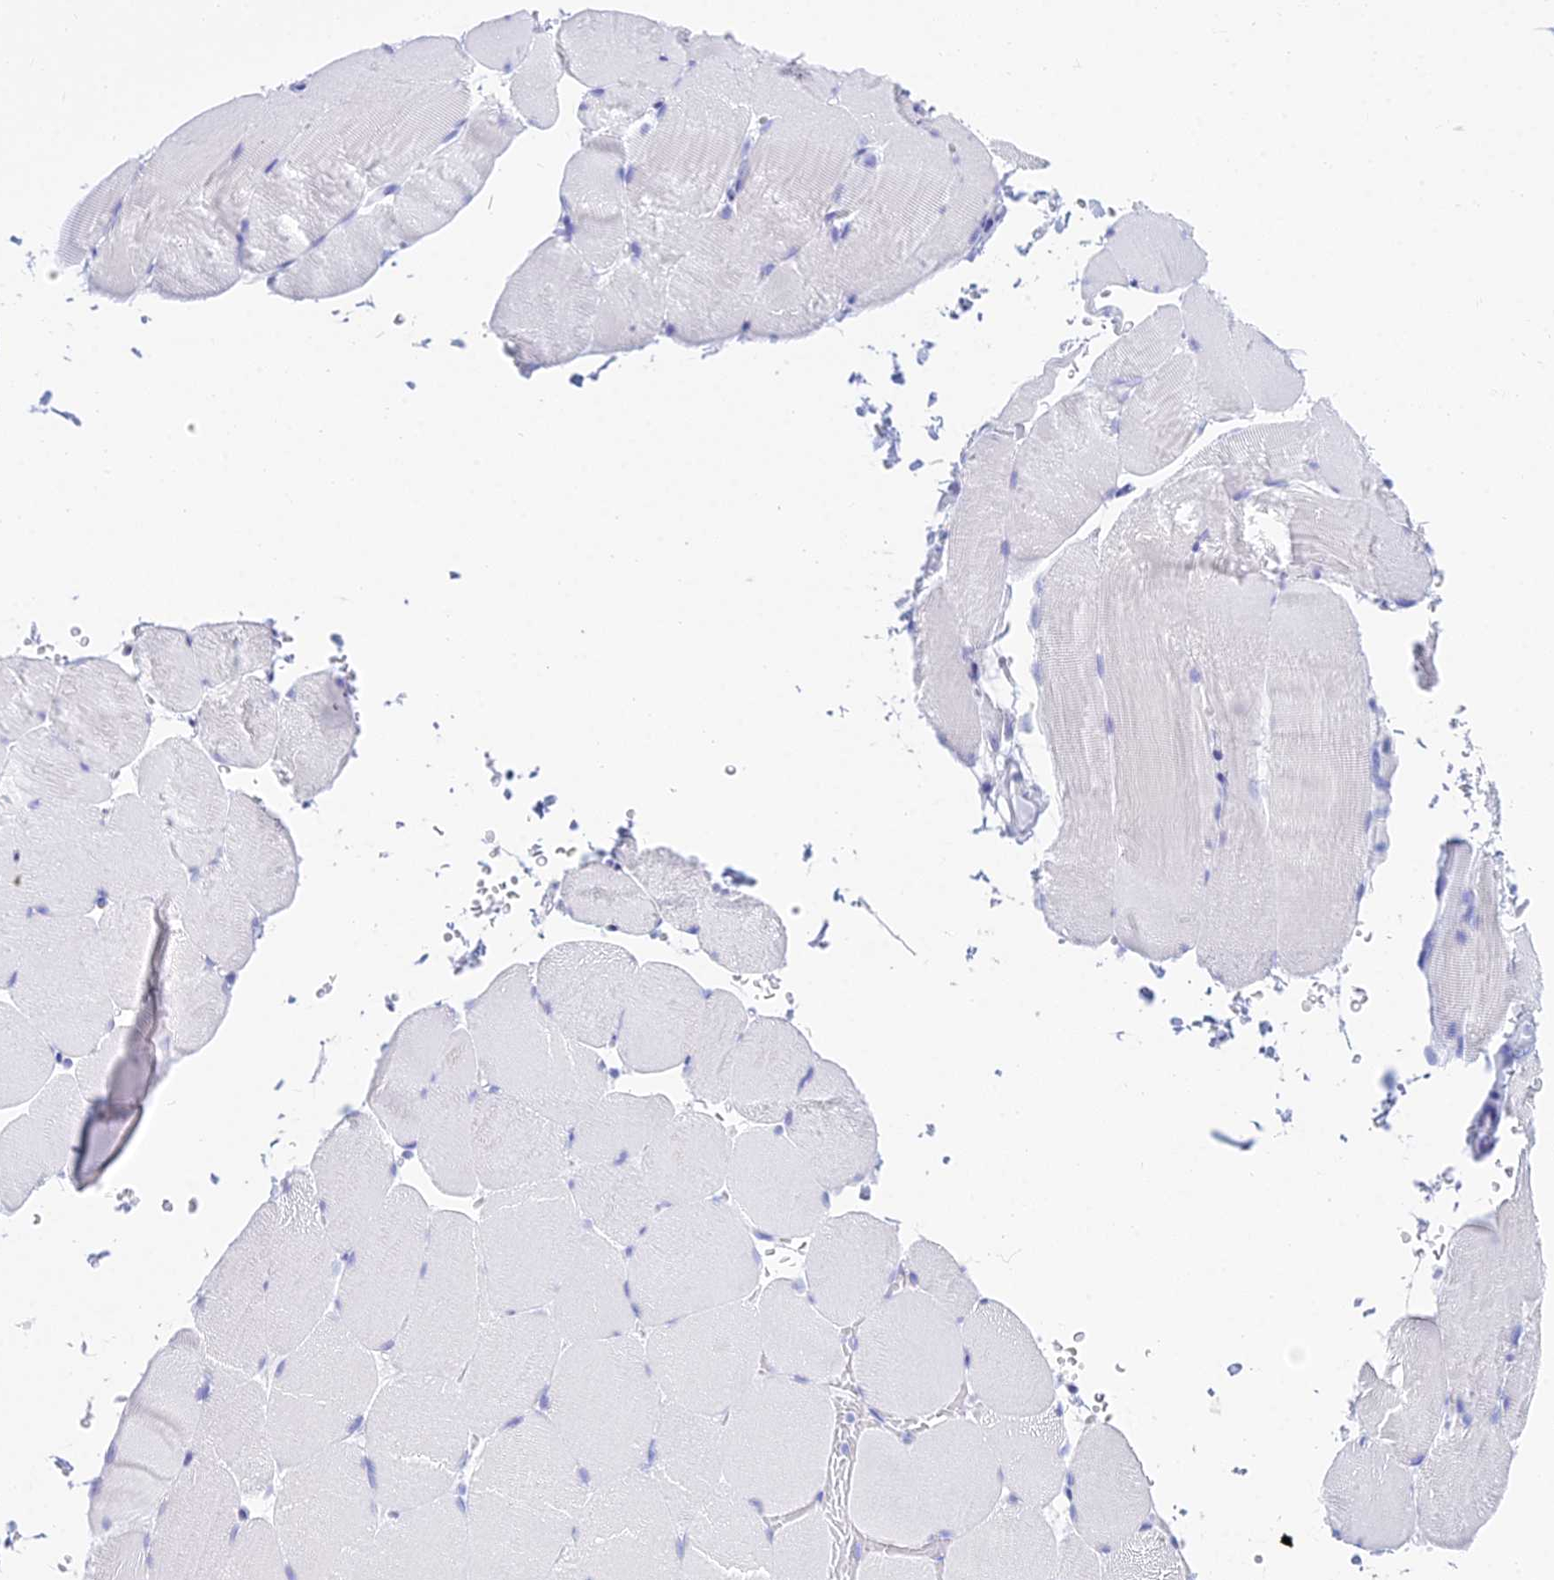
{"staining": {"intensity": "moderate", "quantity": "<25%", "location": "cytoplasmic/membranous"}, "tissue": "skeletal muscle", "cell_type": "Myocytes", "image_type": "normal", "snomed": [{"axis": "morphology", "description": "Normal tissue, NOS"}, {"axis": "topography", "description": "Skeletal muscle"}, {"axis": "topography", "description": "Parathyroid gland"}], "caption": "Benign skeletal muscle exhibits moderate cytoplasmic/membranous expression in about <25% of myocytes (Stains: DAB (3,3'-diaminobenzidine) in brown, nuclei in blue, Microscopy: brightfield microscopy at high magnification)..", "gene": "PATE4", "patient": {"sex": "female", "age": 37}}